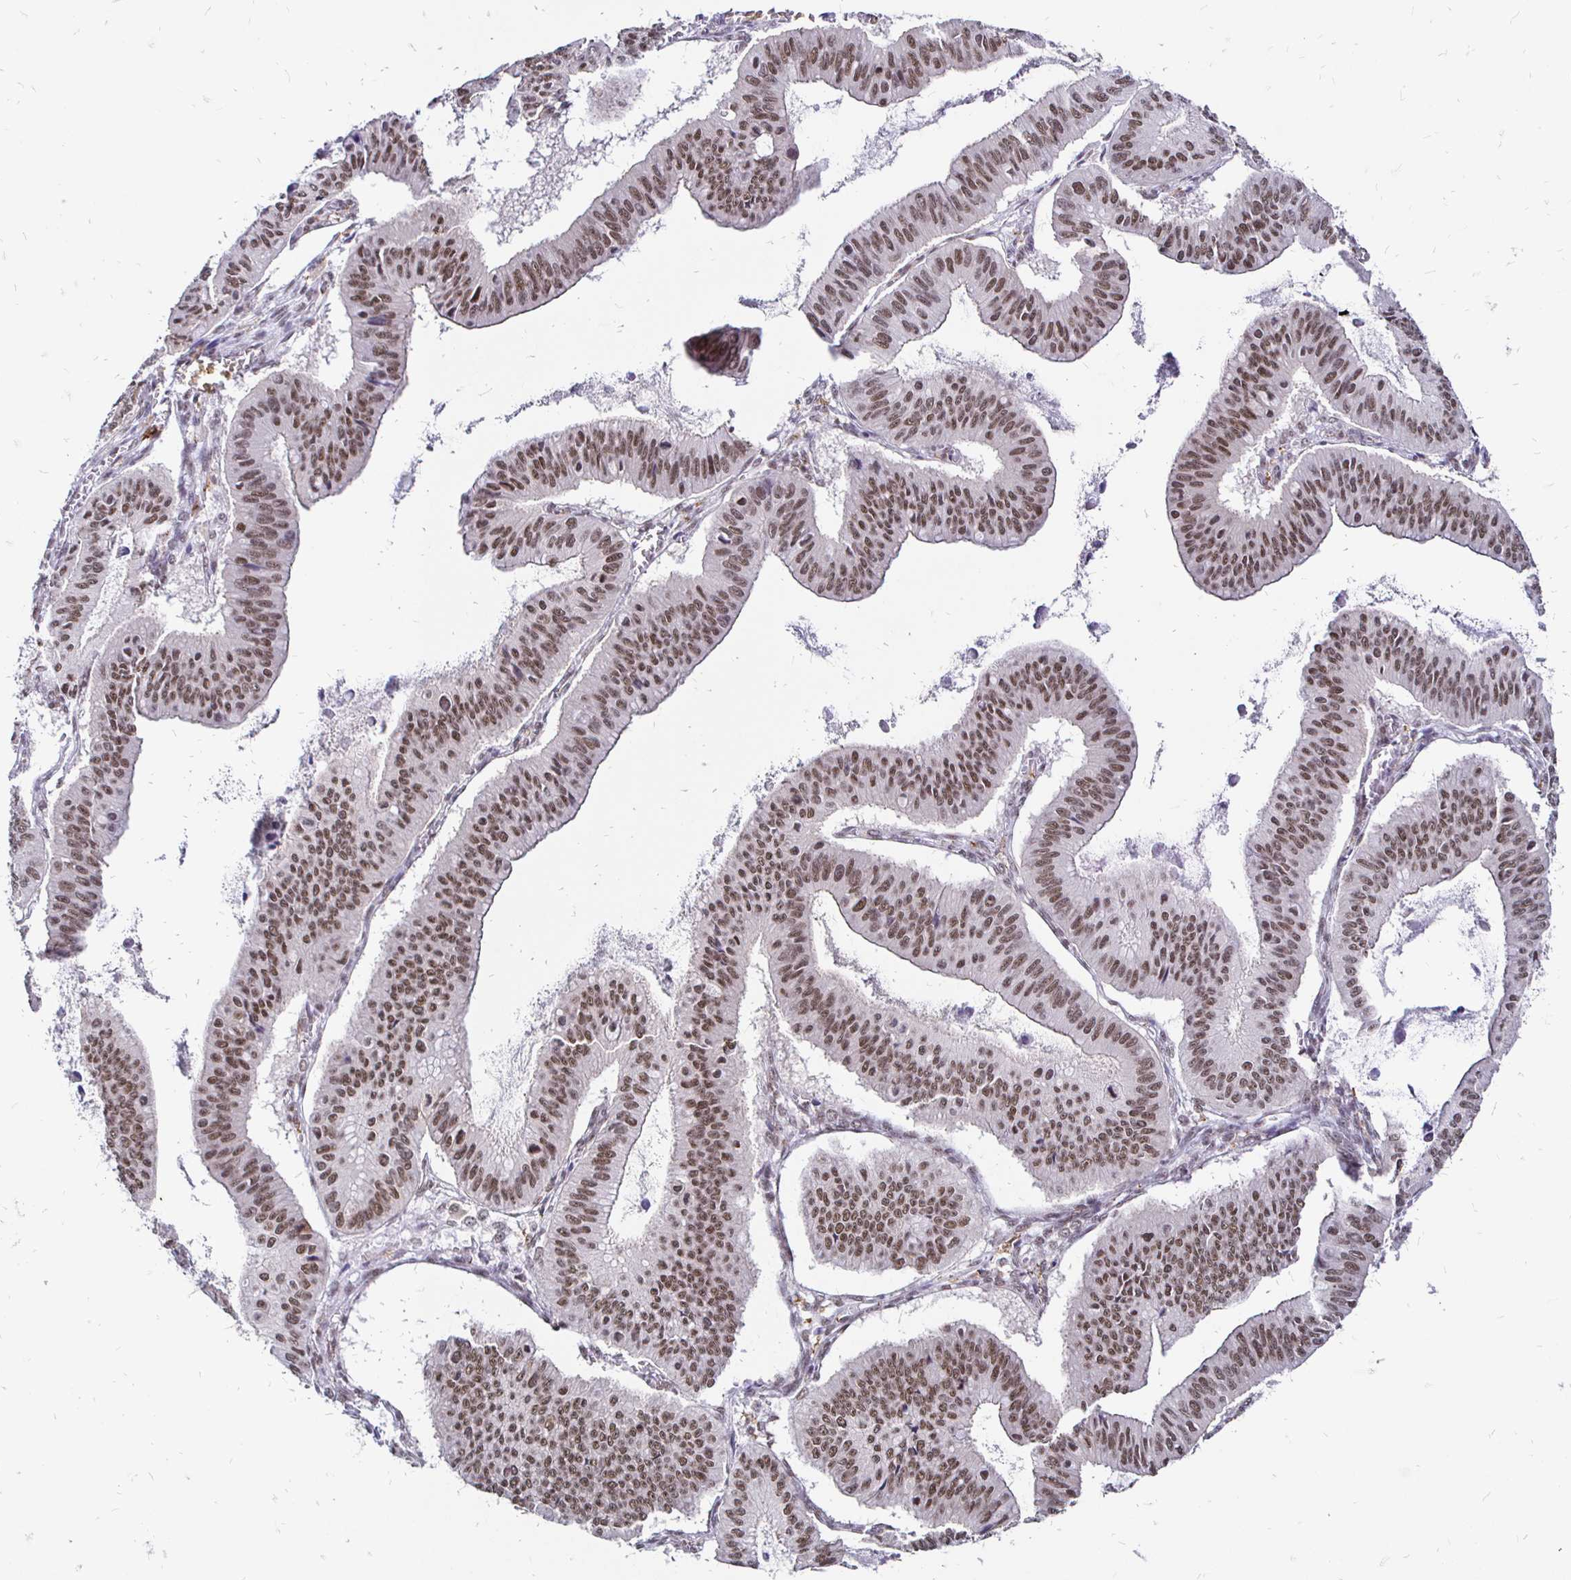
{"staining": {"intensity": "moderate", "quantity": ">75%", "location": "nuclear"}, "tissue": "ovarian cancer", "cell_type": "Tumor cells", "image_type": "cancer", "snomed": [{"axis": "morphology", "description": "Cystadenocarcinoma, mucinous, NOS"}, {"axis": "topography", "description": "Ovary"}], "caption": "Immunohistochemistry image of neoplastic tissue: ovarian cancer (mucinous cystadenocarcinoma) stained using IHC shows medium levels of moderate protein expression localized specifically in the nuclear of tumor cells, appearing as a nuclear brown color.", "gene": "SIN3A", "patient": {"sex": "female", "age": 72}}